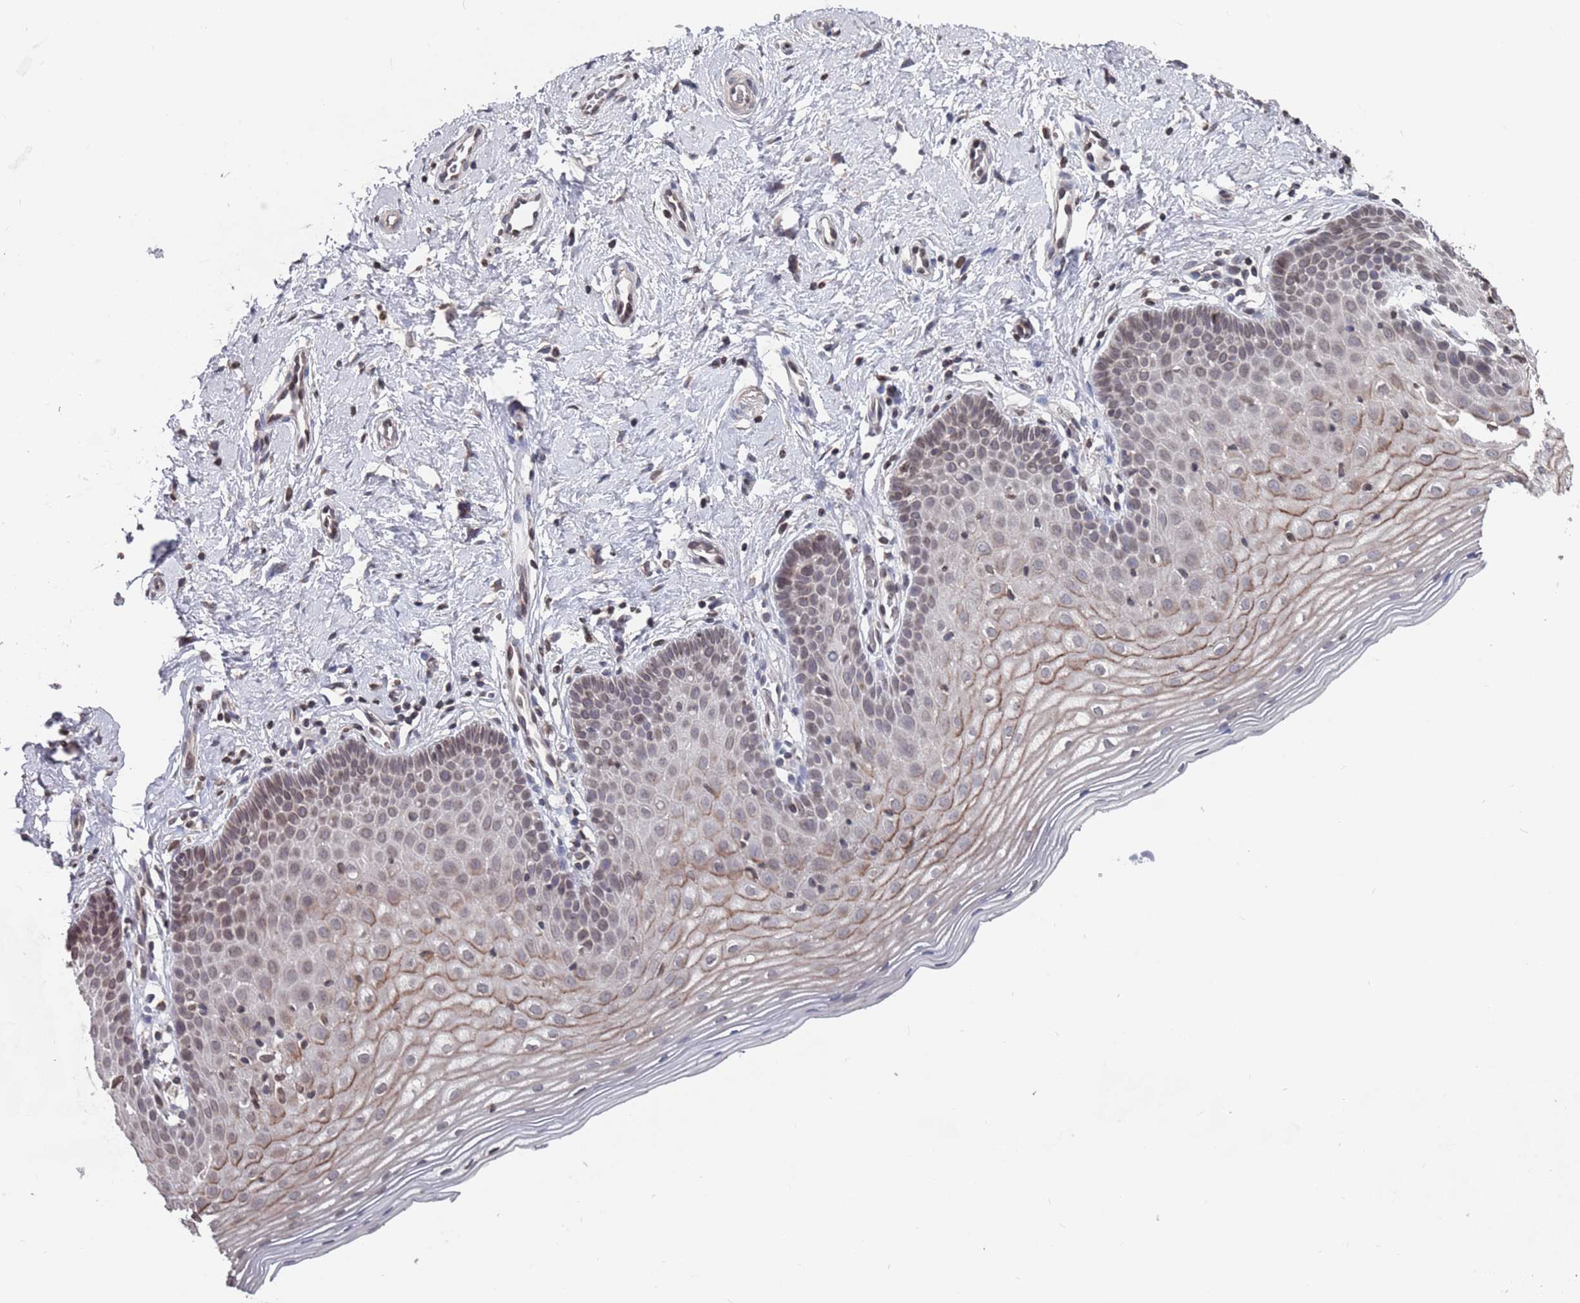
{"staining": {"intensity": "moderate", "quantity": ">75%", "location": "cytoplasmic/membranous,nuclear"}, "tissue": "cervix", "cell_type": "Glandular cells", "image_type": "normal", "snomed": [{"axis": "morphology", "description": "Normal tissue, NOS"}, {"axis": "topography", "description": "Cervix"}], "caption": "Moderate cytoplasmic/membranous,nuclear positivity is seen in about >75% of glandular cells in normal cervix. (DAB IHC with brightfield microscopy, high magnification).", "gene": "SDHAF3", "patient": {"sex": "female", "age": 36}}